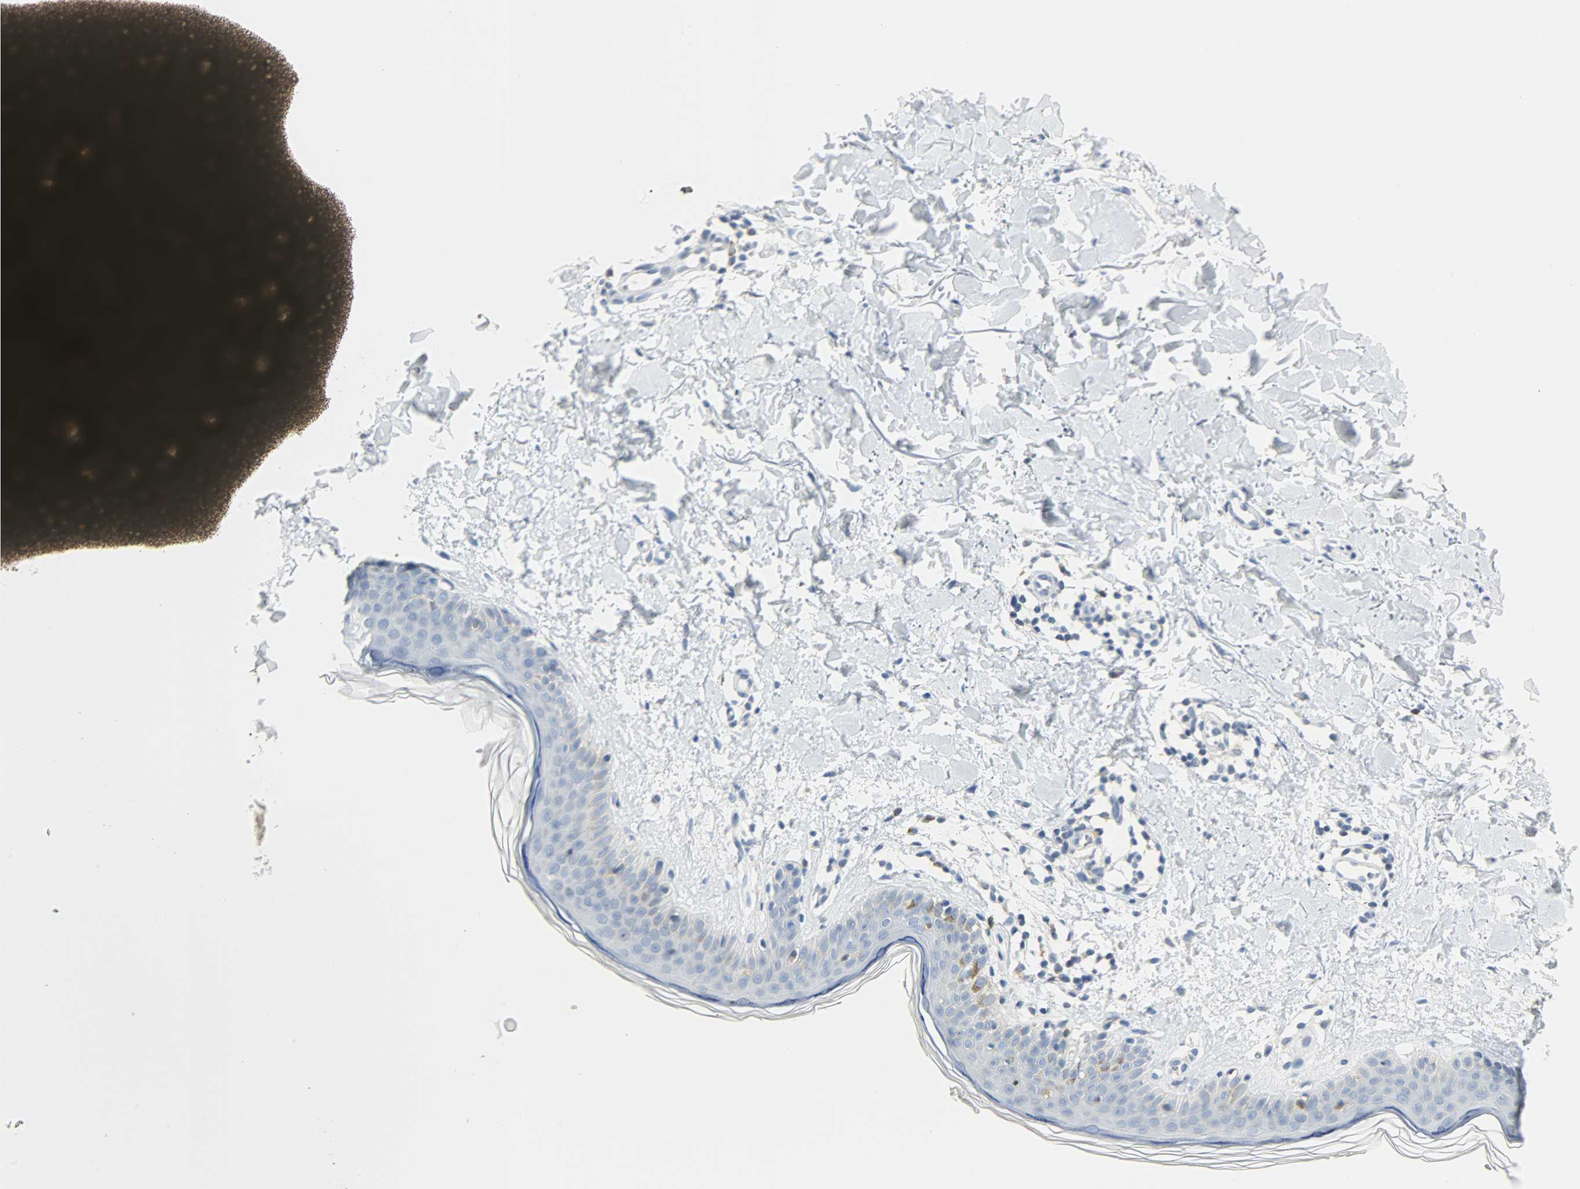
{"staining": {"intensity": "negative", "quantity": "none", "location": "none"}, "tissue": "skin", "cell_type": "Fibroblasts", "image_type": "normal", "snomed": [{"axis": "morphology", "description": "Normal tissue, NOS"}, {"axis": "topography", "description": "Skin"}], "caption": "Histopathology image shows no protein positivity in fibroblasts of unremarkable skin.", "gene": "PTPN6", "patient": {"sex": "female", "age": 56}}